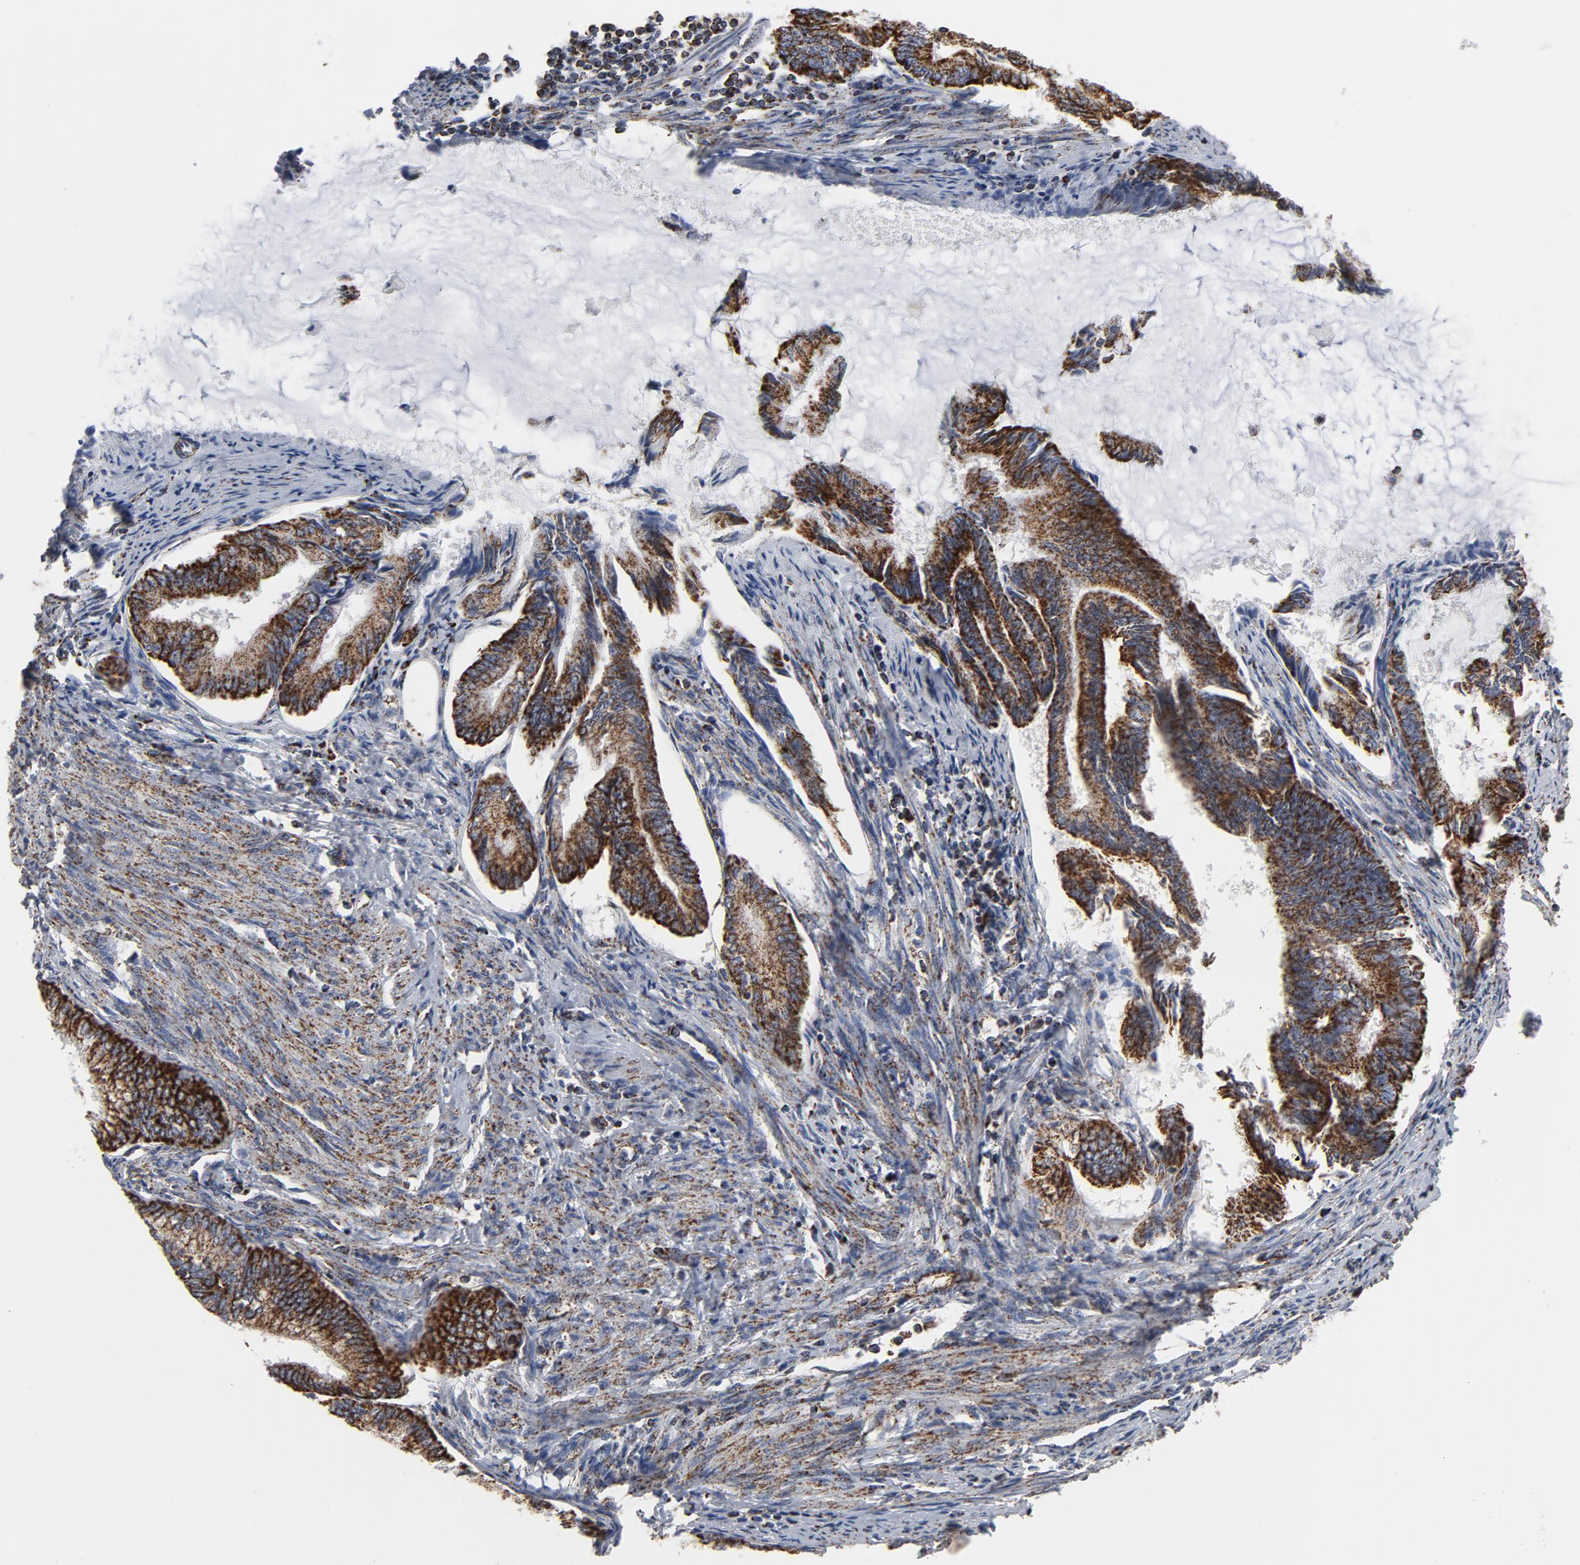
{"staining": {"intensity": "strong", "quantity": ">75%", "location": "cytoplasmic/membranous"}, "tissue": "endometrial cancer", "cell_type": "Tumor cells", "image_type": "cancer", "snomed": [{"axis": "morphology", "description": "Adenocarcinoma, NOS"}, {"axis": "topography", "description": "Endometrium"}], "caption": "DAB immunohistochemical staining of human endometrial adenocarcinoma demonstrates strong cytoplasmic/membranous protein positivity in about >75% of tumor cells.", "gene": "NDUFV2", "patient": {"sex": "female", "age": 86}}